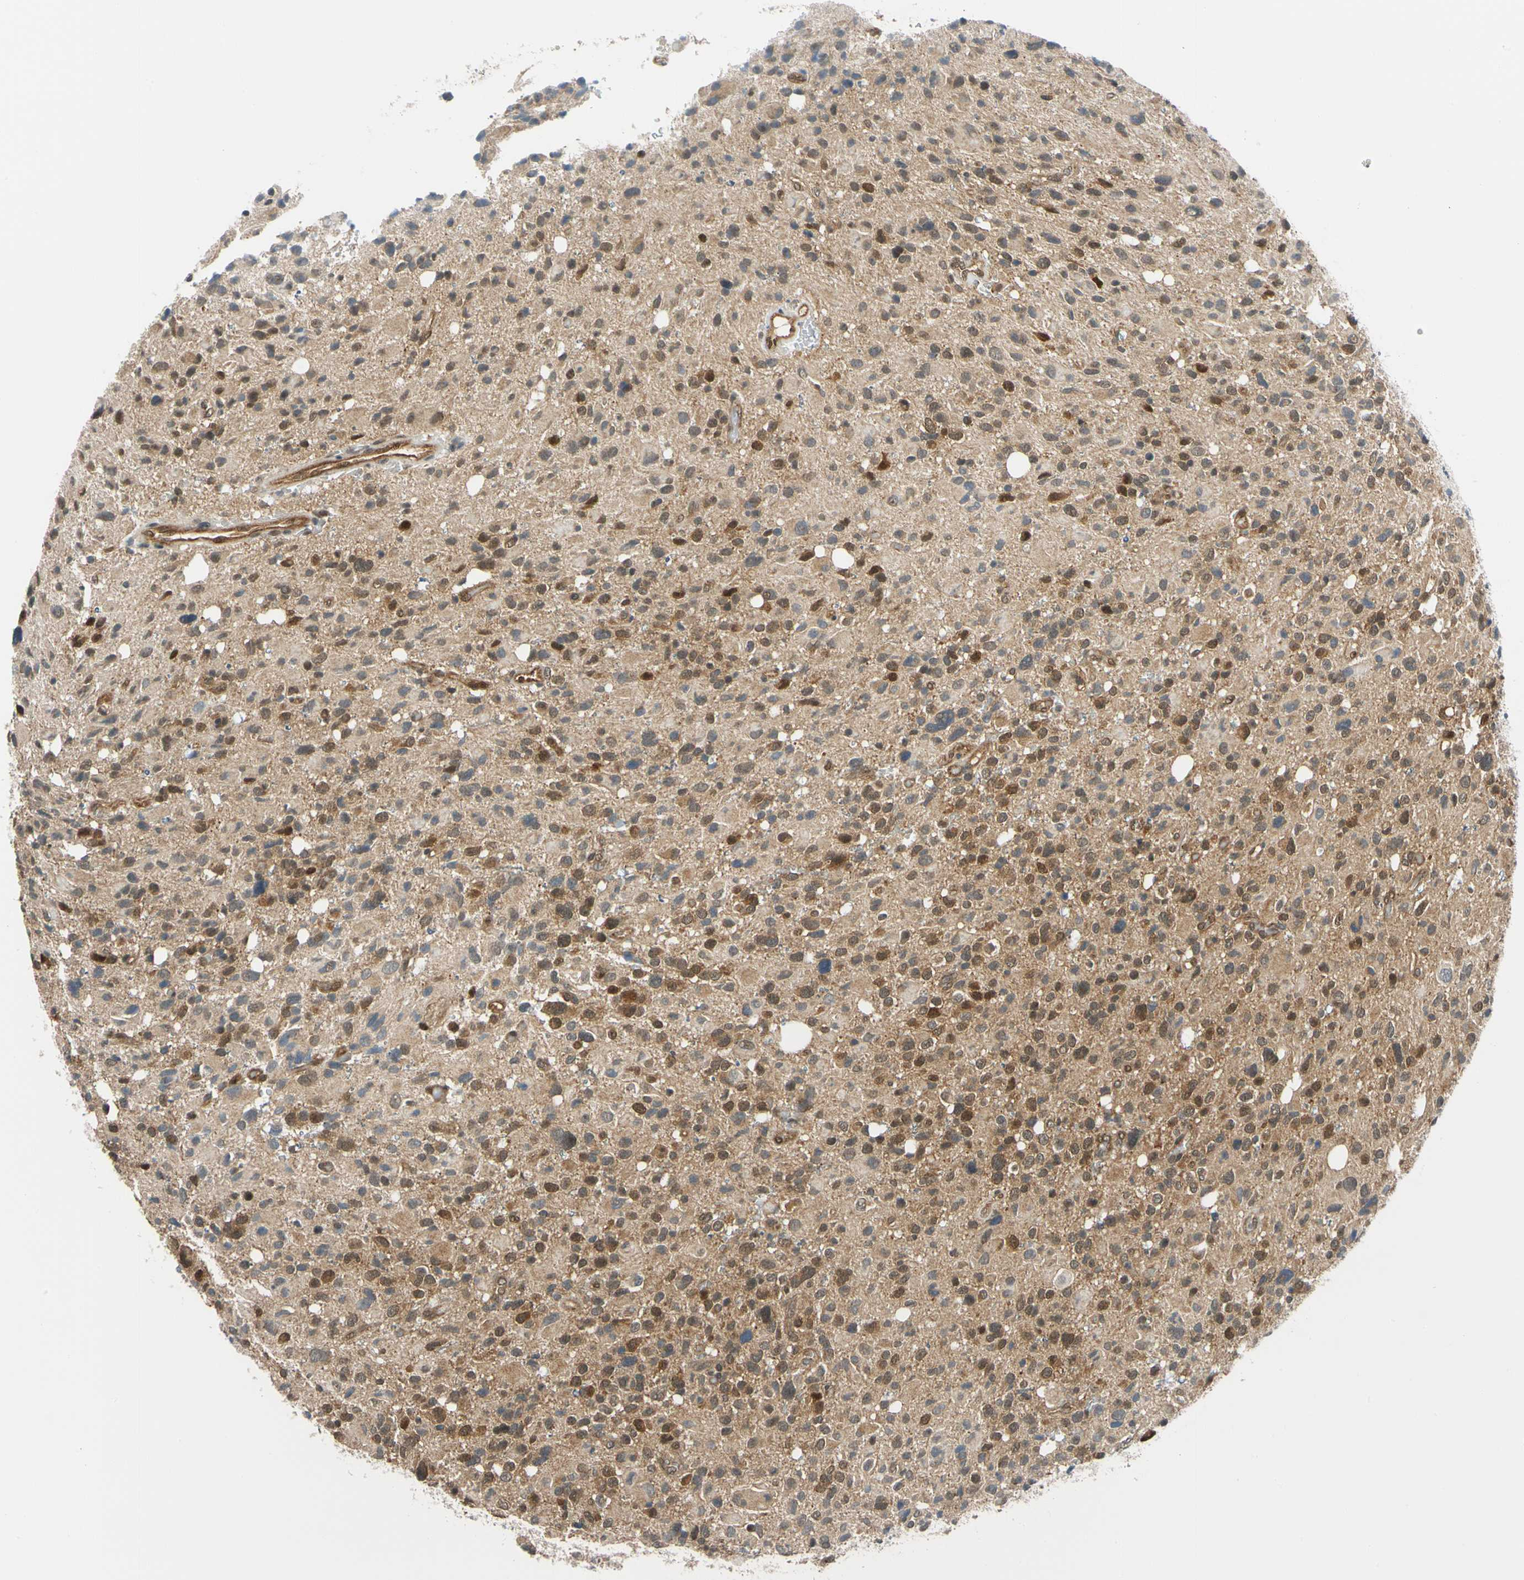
{"staining": {"intensity": "moderate", "quantity": "25%-75%", "location": "cytoplasmic/membranous,nuclear"}, "tissue": "glioma", "cell_type": "Tumor cells", "image_type": "cancer", "snomed": [{"axis": "morphology", "description": "Glioma, malignant, High grade"}, {"axis": "topography", "description": "Brain"}], "caption": "High-grade glioma (malignant) was stained to show a protein in brown. There is medium levels of moderate cytoplasmic/membranous and nuclear staining in approximately 25%-75% of tumor cells. (DAB IHC with brightfield microscopy, high magnification).", "gene": "MAPK9", "patient": {"sex": "male", "age": 48}}